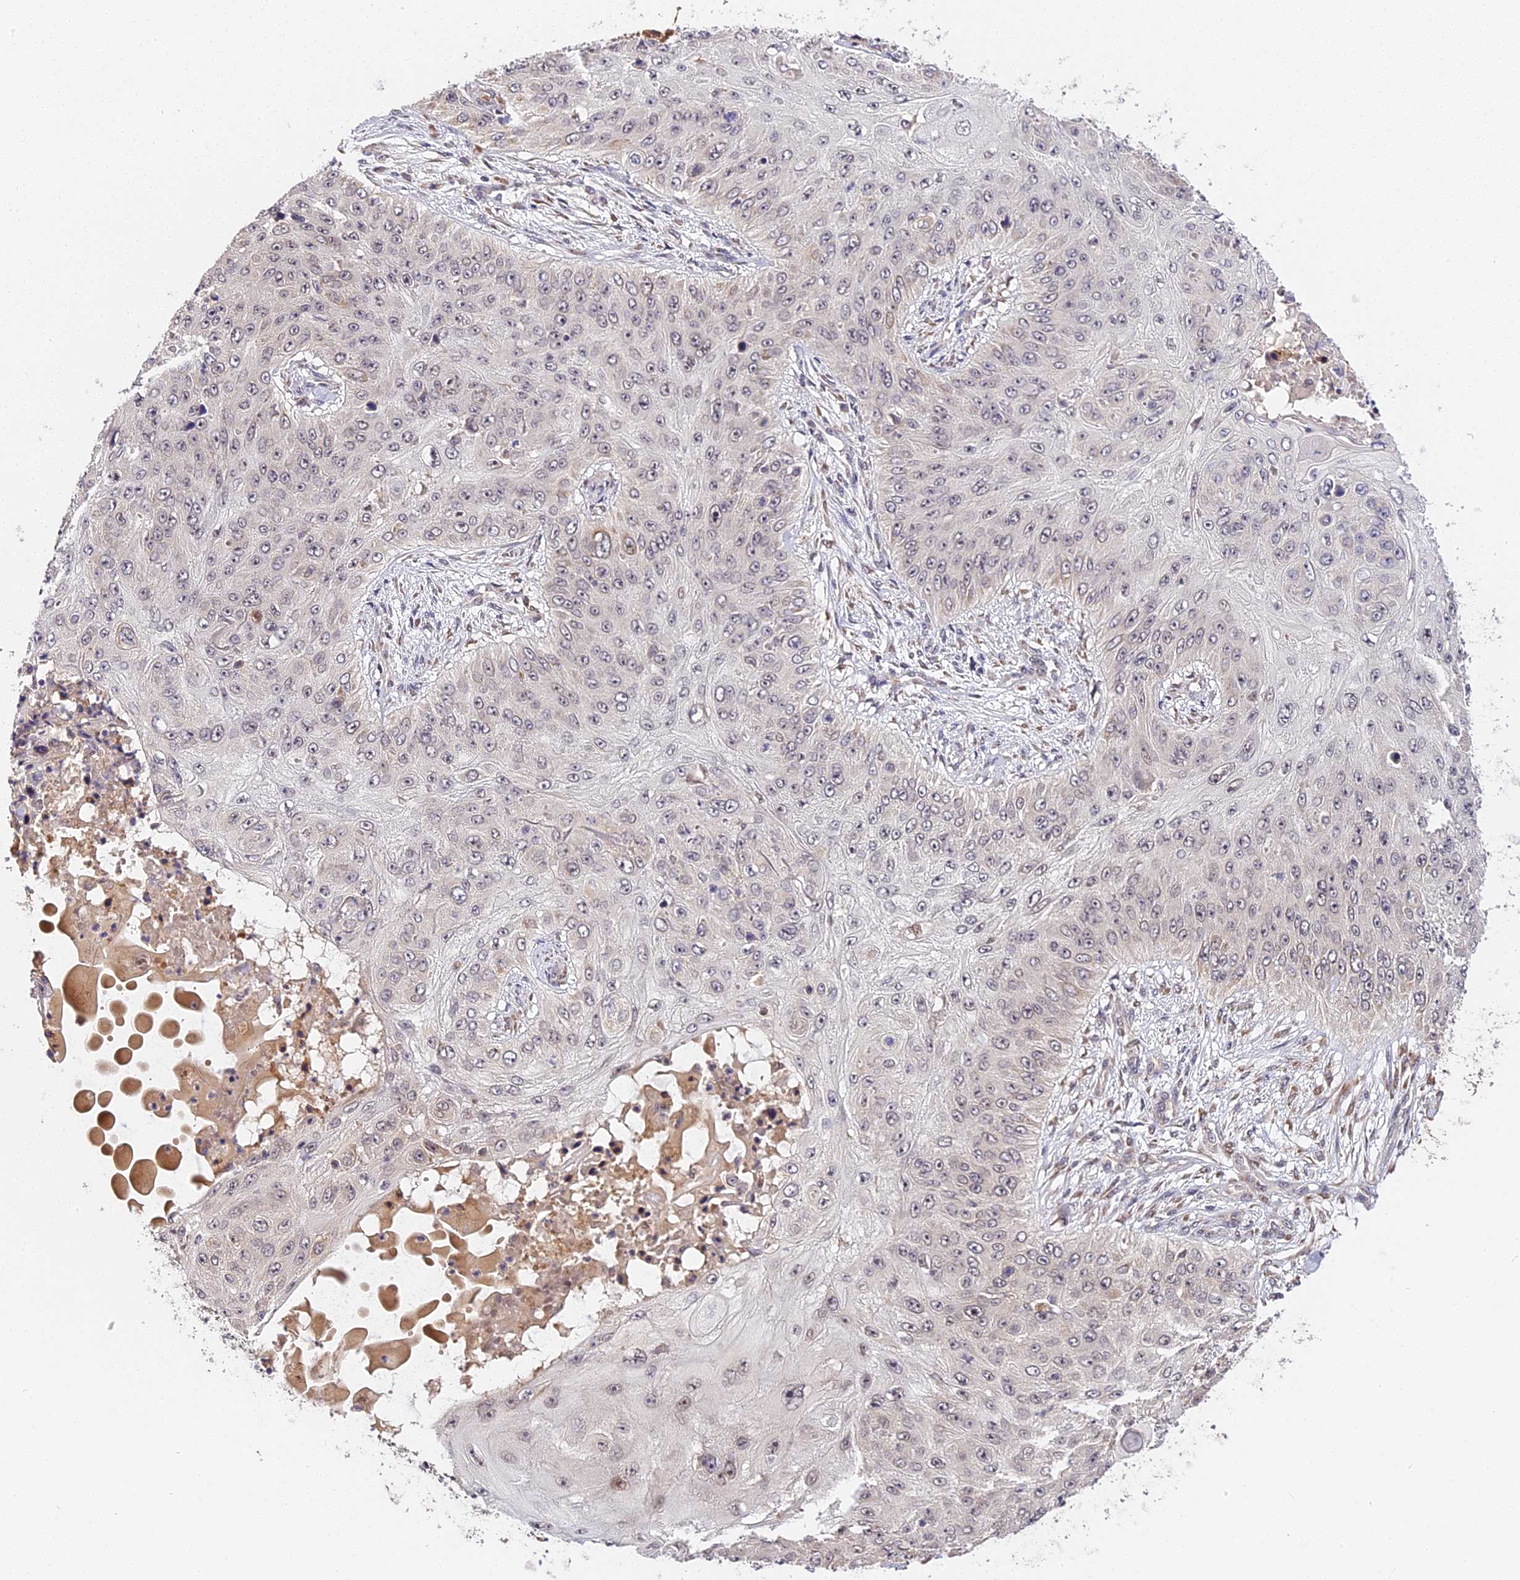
{"staining": {"intensity": "negative", "quantity": "none", "location": "none"}, "tissue": "skin cancer", "cell_type": "Tumor cells", "image_type": "cancer", "snomed": [{"axis": "morphology", "description": "Squamous cell carcinoma, NOS"}, {"axis": "topography", "description": "Skin"}], "caption": "This is a photomicrograph of IHC staining of skin cancer (squamous cell carcinoma), which shows no expression in tumor cells.", "gene": "IMPACT", "patient": {"sex": "female", "age": 80}}